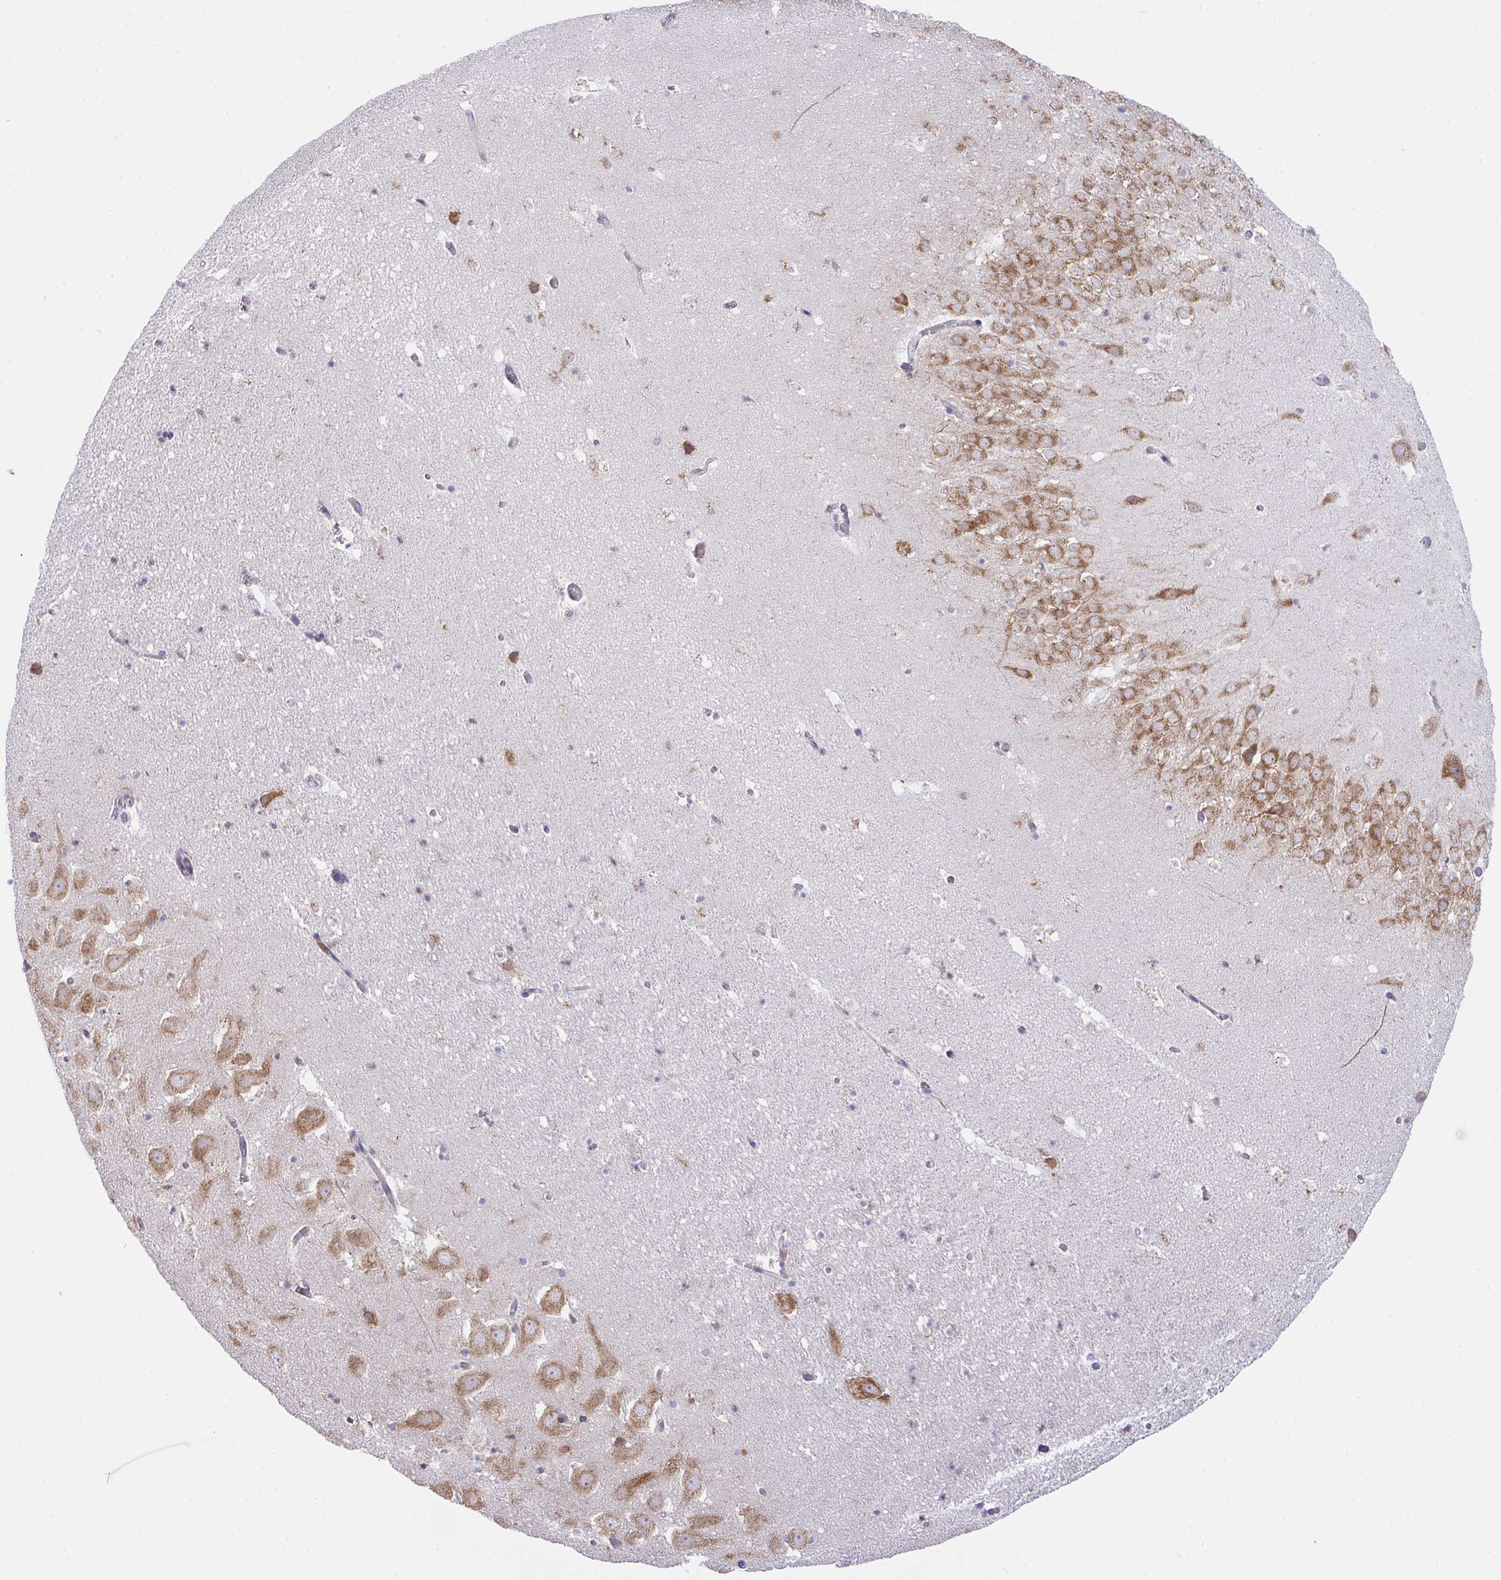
{"staining": {"intensity": "moderate", "quantity": "<25%", "location": "cytoplasmic/membranous"}, "tissue": "hippocampus", "cell_type": "Glial cells", "image_type": "normal", "snomed": [{"axis": "morphology", "description": "Normal tissue, NOS"}, {"axis": "topography", "description": "Hippocampus"}], "caption": "High-power microscopy captured an immunohistochemistry (IHC) micrograph of benign hippocampus, revealing moderate cytoplasmic/membranous positivity in approximately <25% of glial cells. Immunohistochemistry (ihc) stains the protein of interest in brown and the nuclei are stained blue.", "gene": "MIA3", "patient": {"sex": "female", "age": 42}}